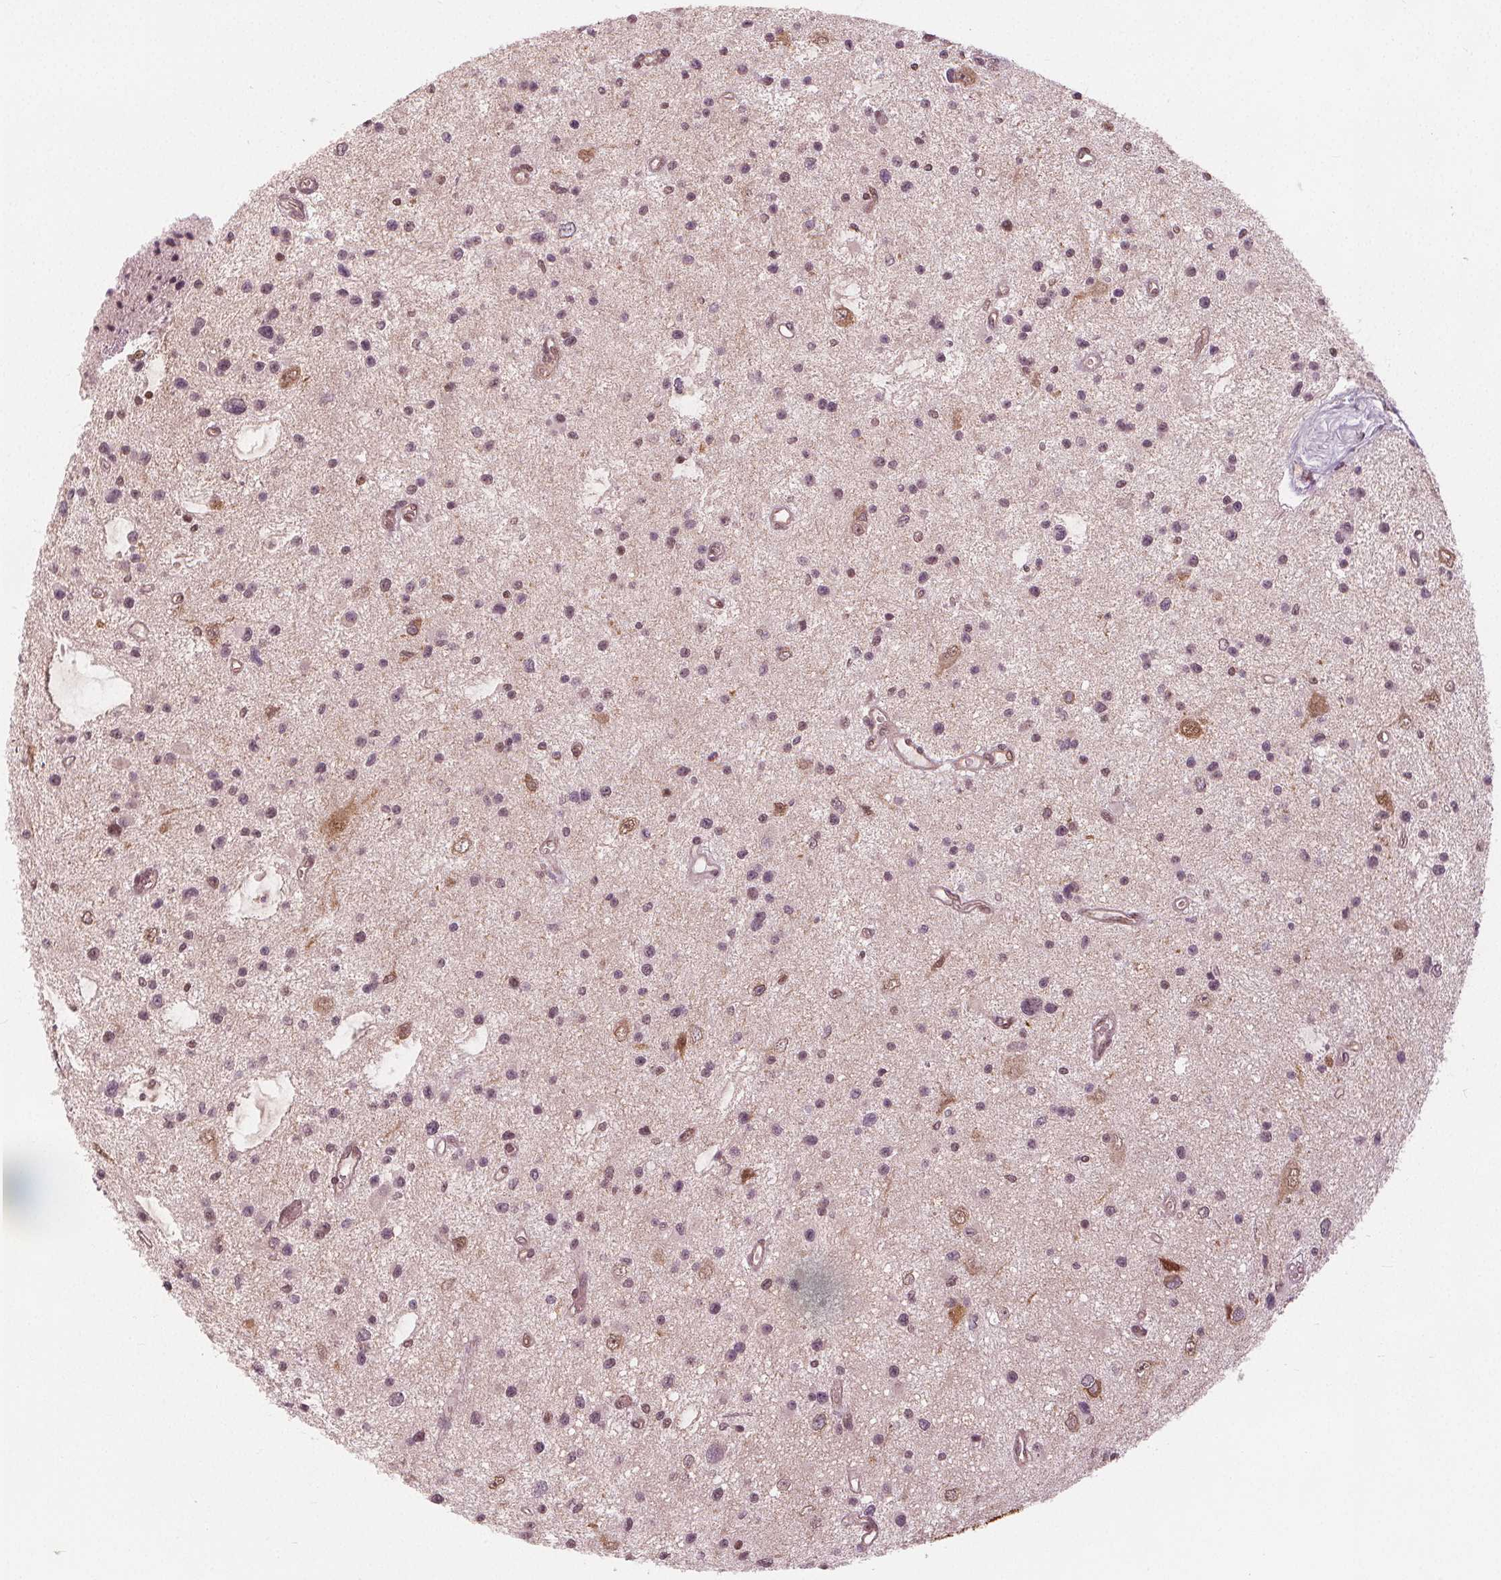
{"staining": {"intensity": "moderate", "quantity": "<25%", "location": "cytoplasmic/membranous,nuclear"}, "tissue": "glioma", "cell_type": "Tumor cells", "image_type": "cancer", "snomed": [{"axis": "morphology", "description": "Glioma, malignant, Low grade"}, {"axis": "topography", "description": "Brain"}], "caption": "Protein staining of malignant low-grade glioma tissue displays moderate cytoplasmic/membranous and nuclear expression in about <25% of tumor cells.", "gene": "SQSTM1", "patient": {"sex": "male", "age": 43}}